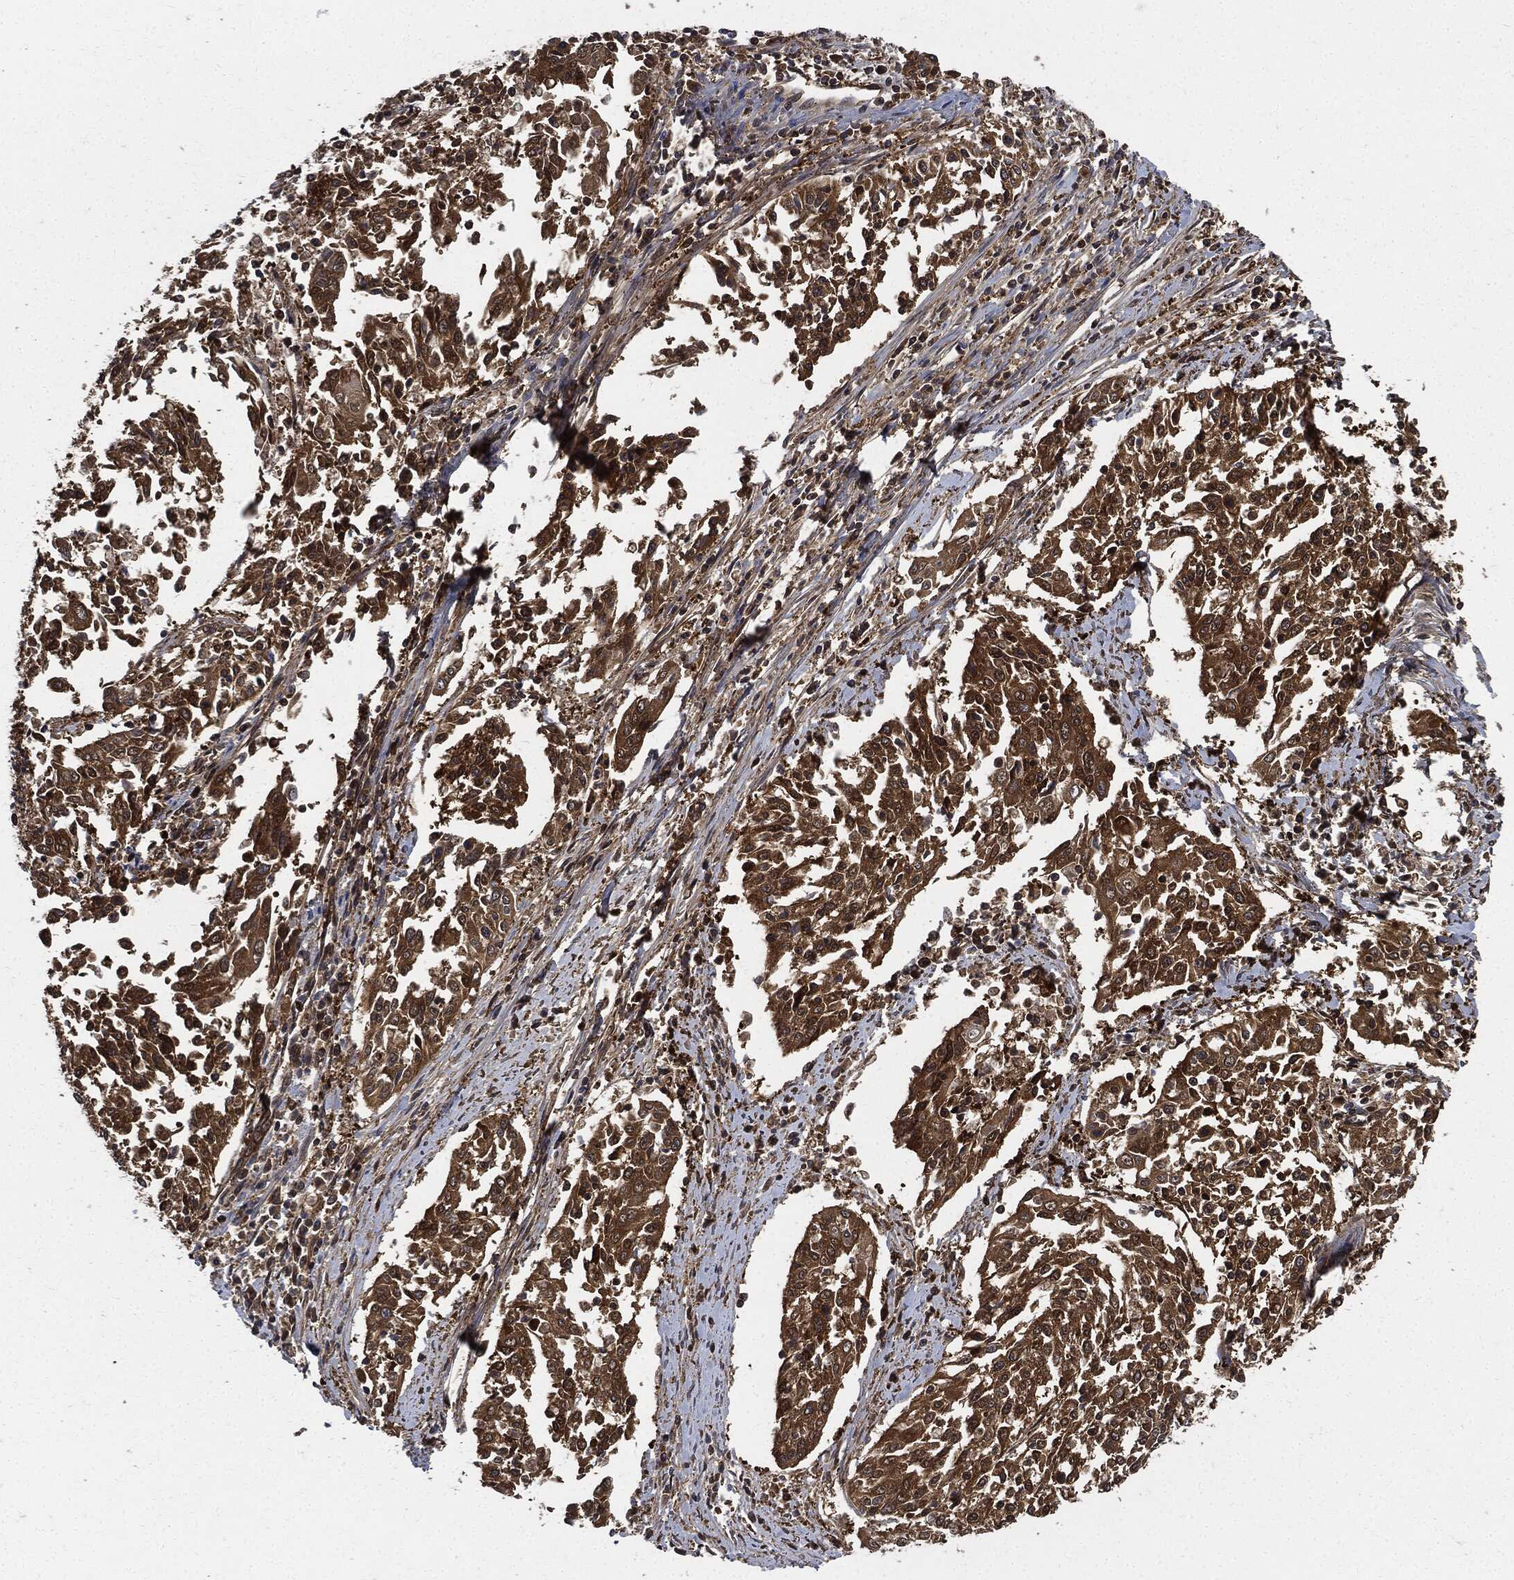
{"staining": {"intensity": "strong", "quantity": ">75%", "location": "cytoplasmic/membranous"}, "tissue": "cervical cancer", "cell_type": "Tumor cells", "image_type": "cancer", "snomed": [{"axis": "morphology", "description": "Squamous cell carcinoma, NOS"}, {"axis": "topography", "description": "Cervix"}], "caption": "Human cervical squamous cell carcinoma stained for a protein (brown) demonstrates strong cytoplasmic/membranous positive staining in about >75% of tumor cells.", "gene": "XPNPEP1", "patient": {"sex": "female", "age": 41}}